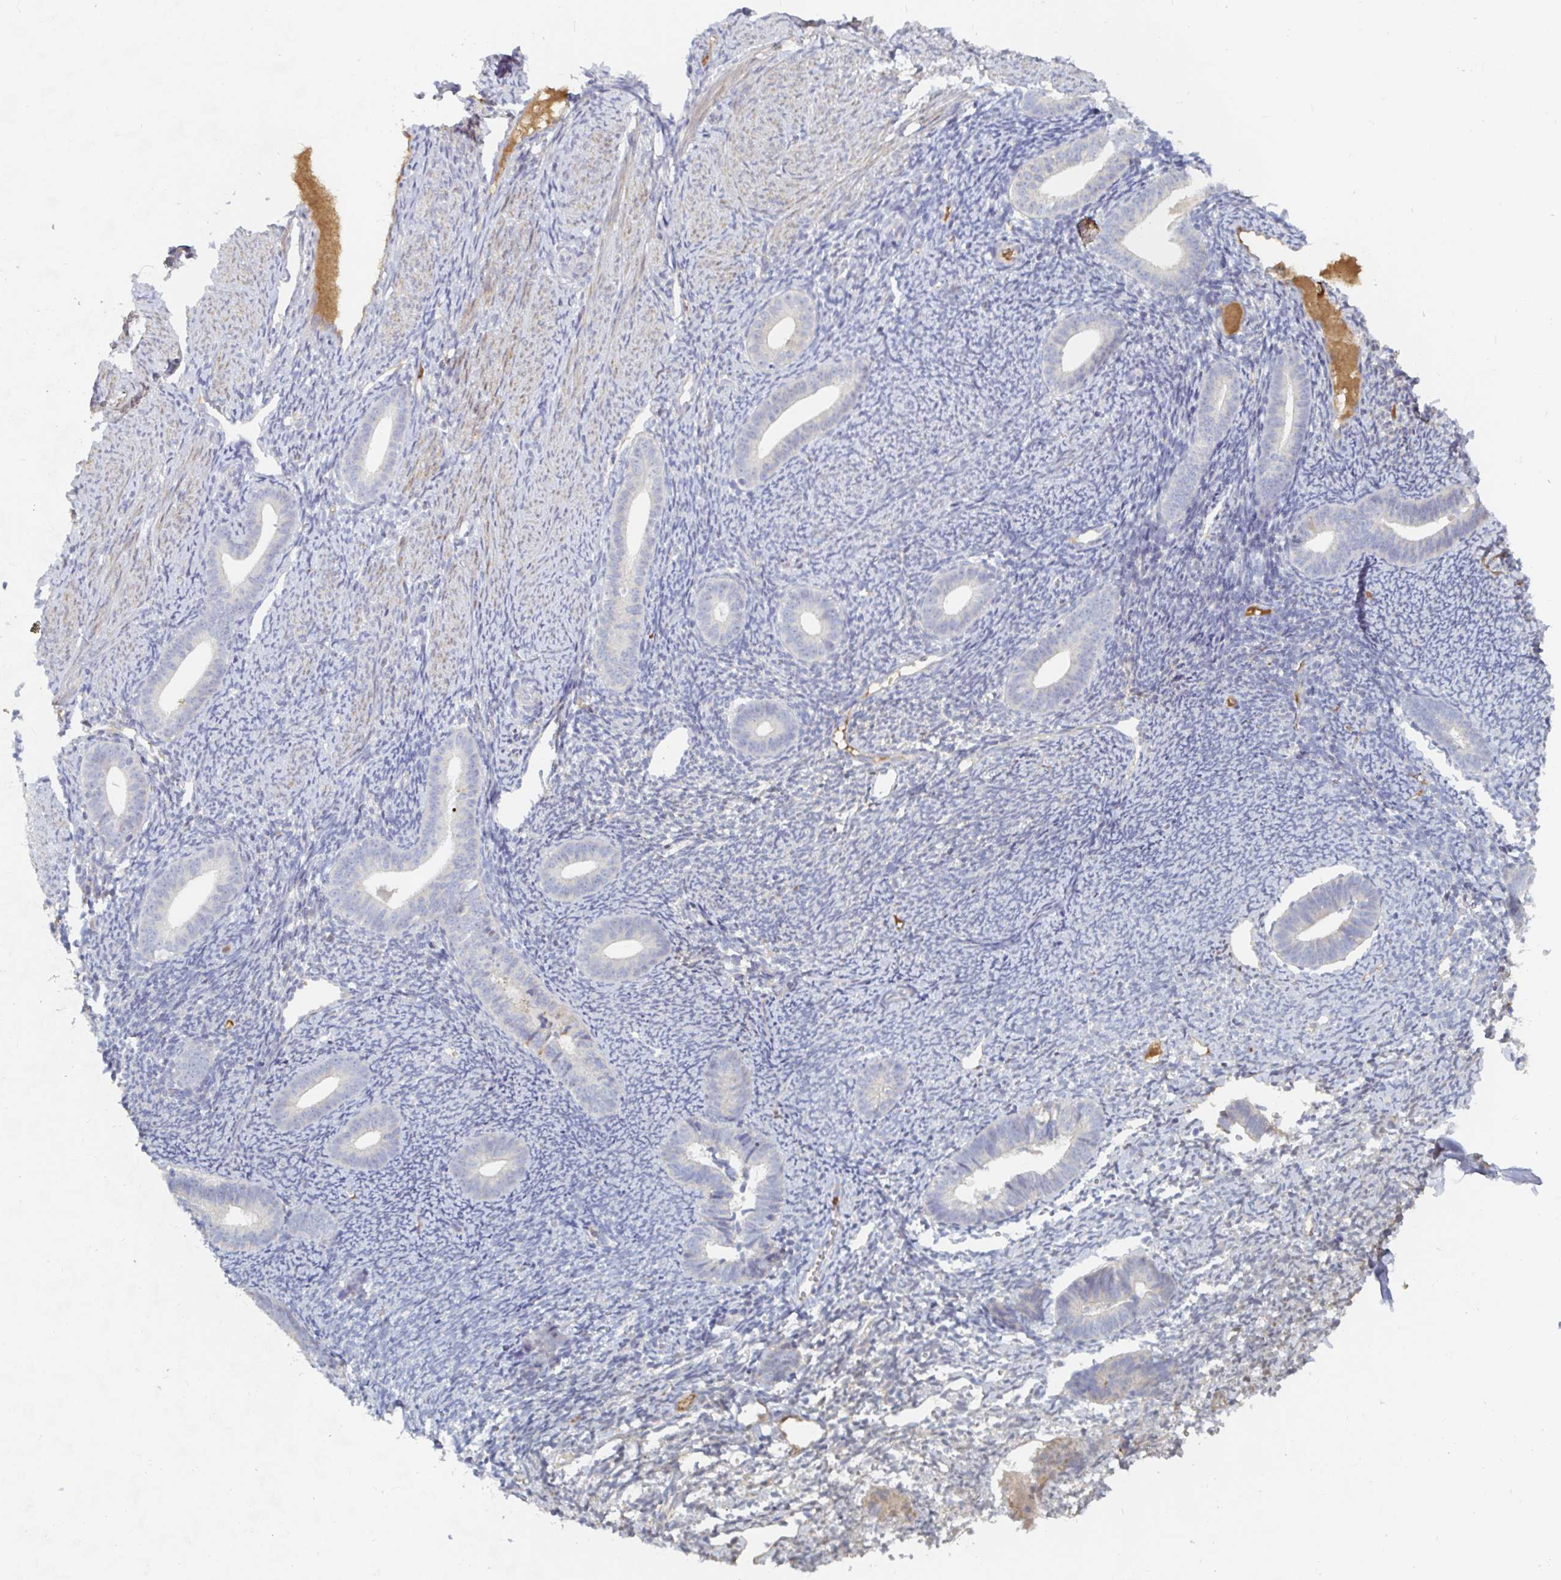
{"staining": {"intensity": "negative", "quantity": "none", "location": "none"}, "tissue": "endometrium", "cell_type": "Cells in endometrial stroma", "image_type": "normal", "snomed": [{"axis": "morphology", "description": "Normal tissue, NOS"}, {"axis": "topography", "description": "Endometrium"}], "caption": "Normal endometrium was stained to show a protein in brown. There is no significant positivity in cells in endometrial stroma. The staining was performed using DAB (3,3'-diaminobenzidine) to visualize the protein expression in brown, while the nuclei were stained in blue with hematoxylin (Magnification: 20x).", "gene": "NME9", "patient": {"sex": "female", "age": 39}}